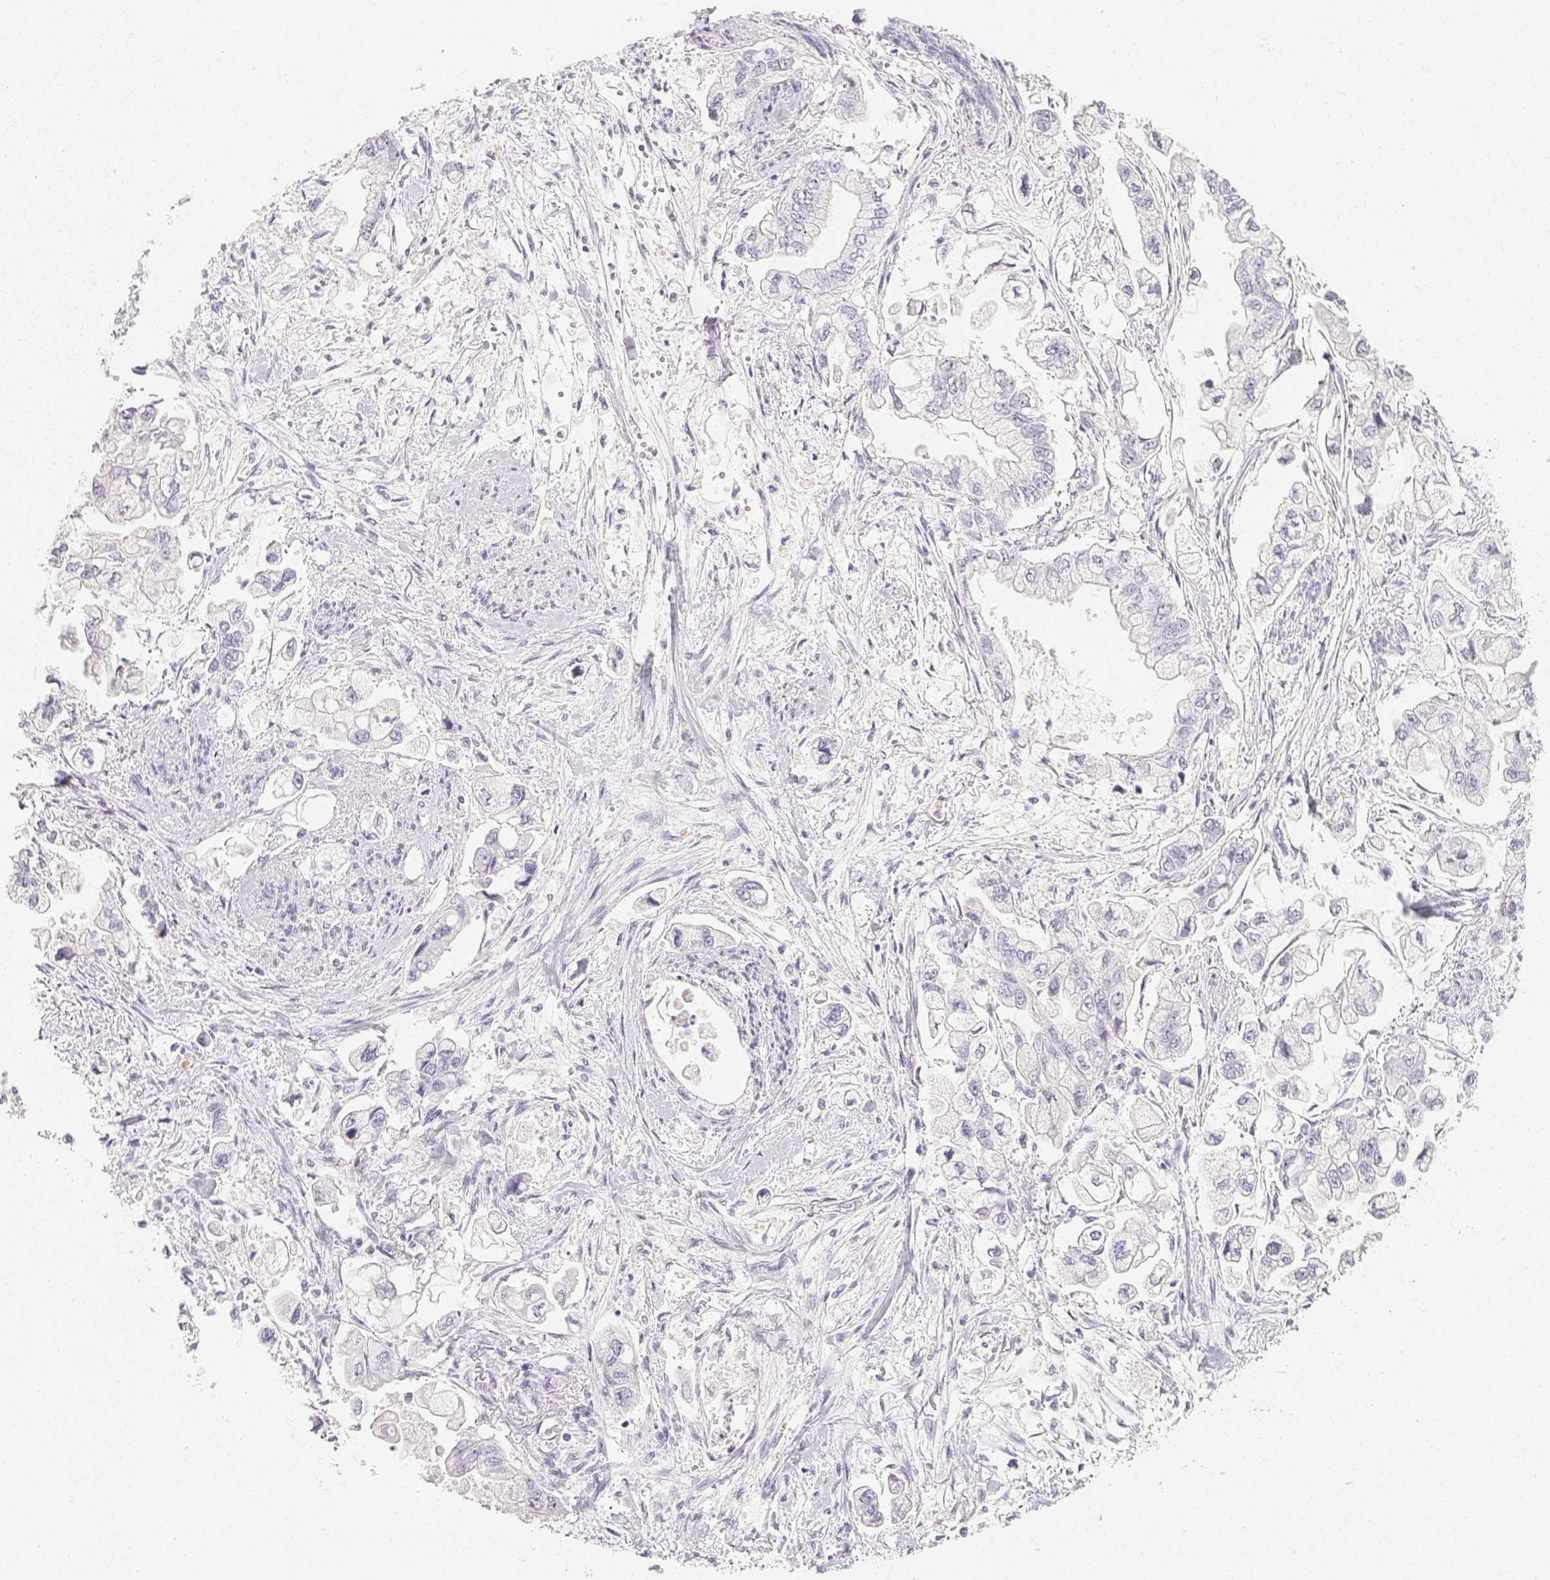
{"staining": {"intensity": "negative", "quantity": "none", "location": "none"}, "tissue": "stomach cancer", "cell_type": "Tumor cells", "image_type": "cancer", "snomed": [{"axis": "morphology", "description": "Normal tissue, NOS"}, {"axis": "morphology", "description": "Adenocarcinoma, NOS"}, {"axis": "topography", "description": "Stomach"}], "caption": "This is an IHC histopathology image of stomach adenocarcinoma. There is no positivity in tumor cells.", "gene": "SLC18A1", "patient": {"sex": "male", "age": 62}}